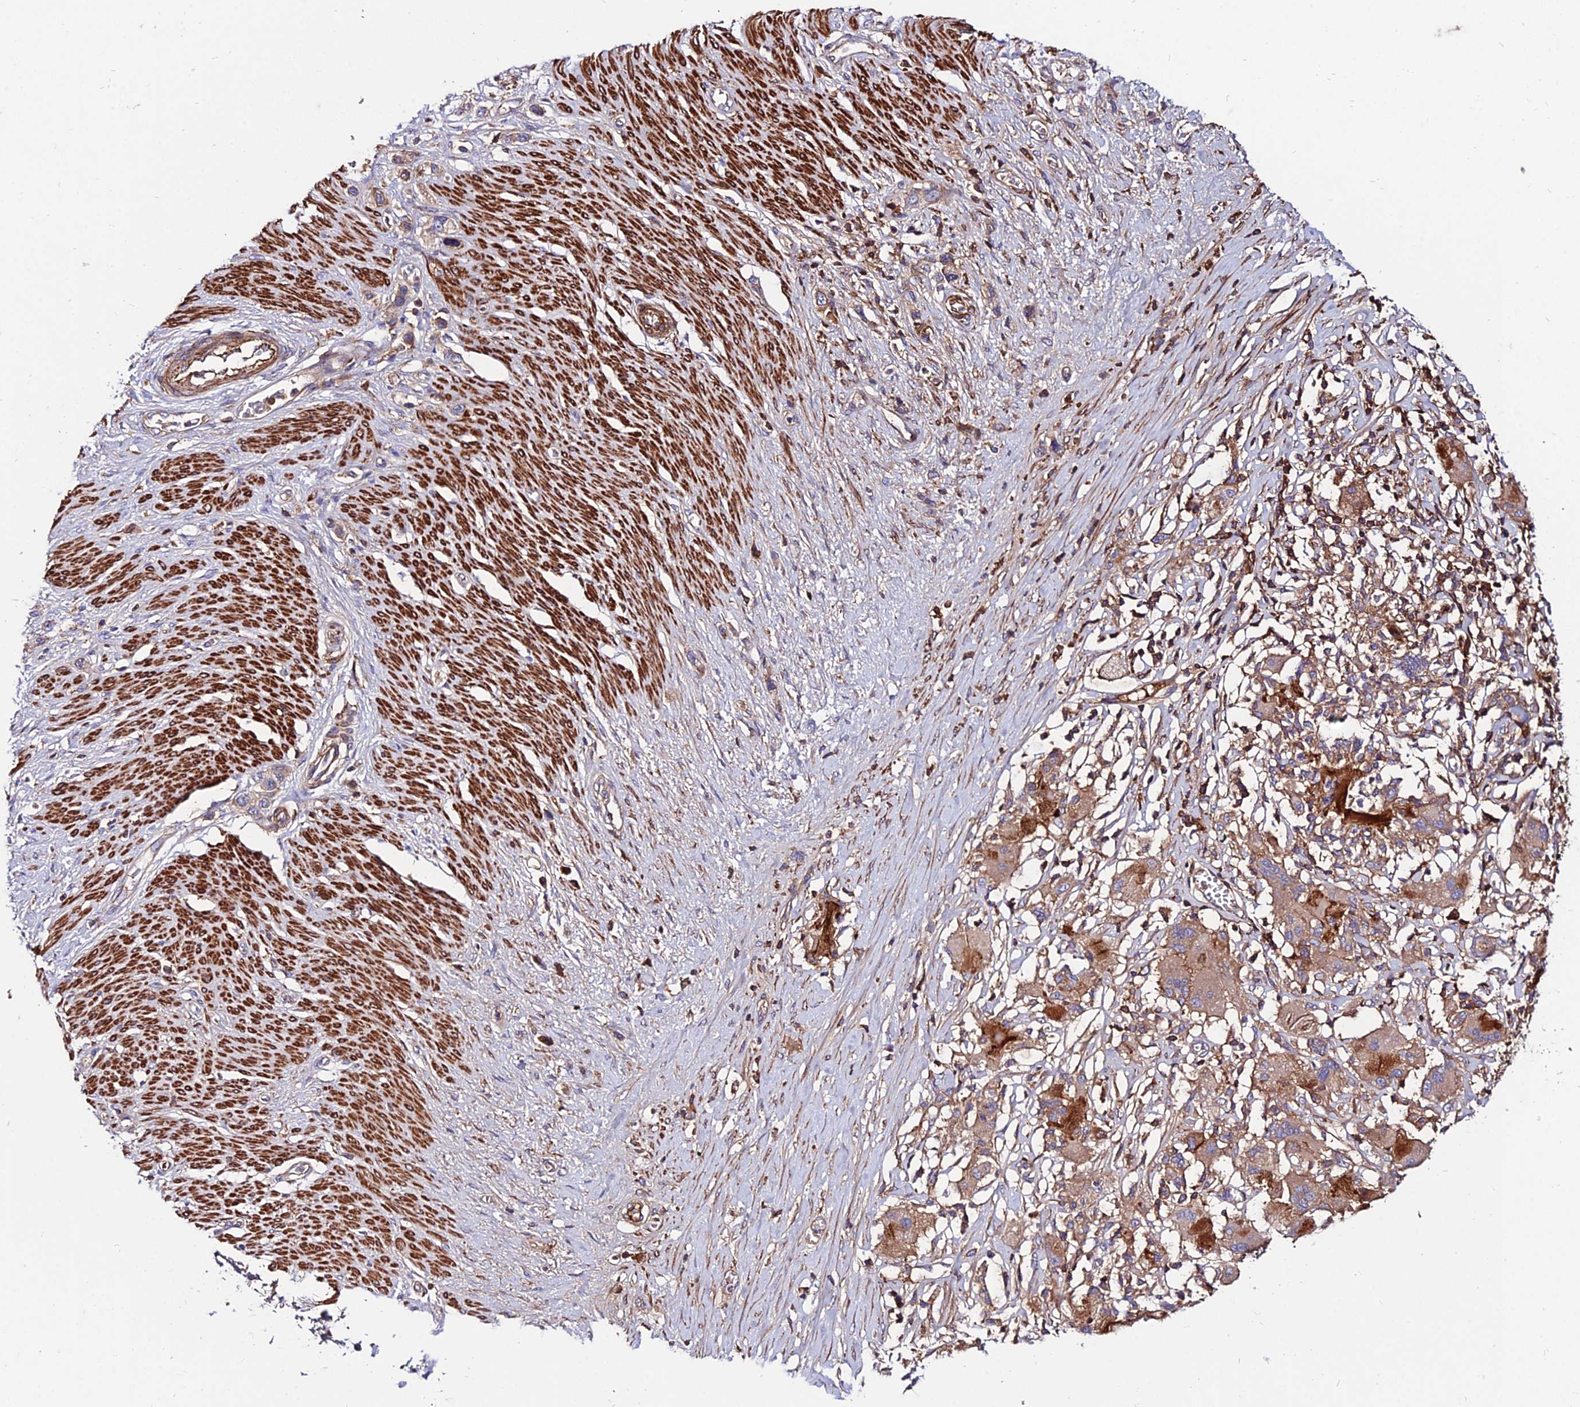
{"staining": {"intensity": "moderate", "quantity": "<25%", "location": "cytoplasmic/membranous"}, "tissue": "stomach cancer", "cell_type": "Tumor cells", "image_type": "cancer", "snomed": [{"axis": "morphology", "description": "Adenocarcinoma, NOS"}, {"axis": "morphology", "description": "Adenocarcinoma, High grade"}, {"axis": "topography", "description": "Stomach, upper"}, {"axis": "topography", "description": "Stomach, lower"}], "caption": "Protein staining of stomach adenocarcinoma tissue demonstrates moderate cytoplasmic/membranous expression in about <25% of tumor cells.", "gene": "PYM1", "patient": {"sex": "female", "age": 65}}